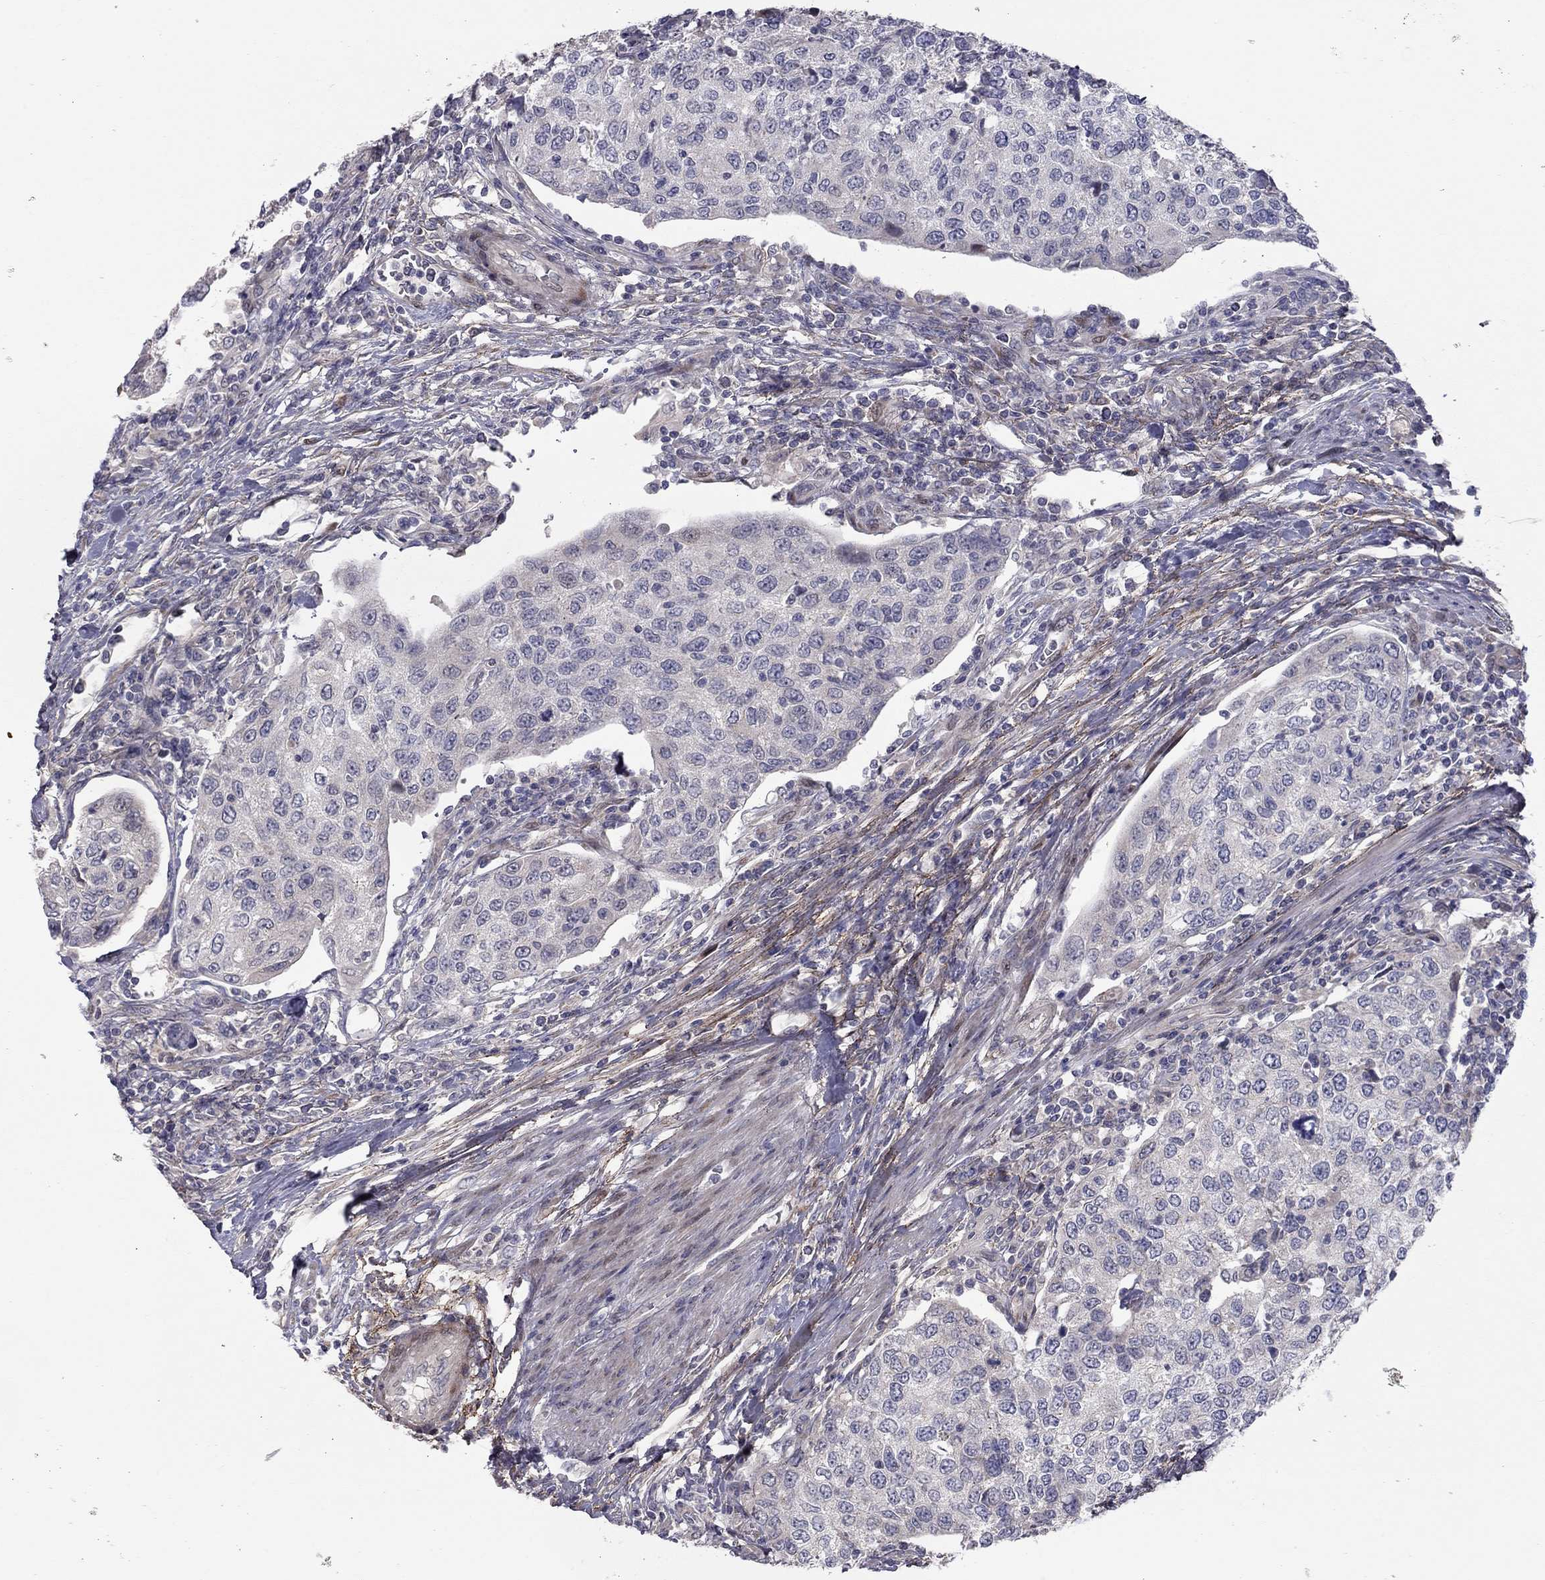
{"staining": {"intensity": "negative", "quantity": "none", "location": "none"}, "tissue": "urothelial cancer", "cell_type": "Tumor cells", "image_type": "cancer", "snomed": [{"axis": "morphology", "description": "Urothelial carcinoma, High grade"}, {"axis": "topography", "description": "Urinary bladder"}], "caption": "A histopathology image of urothelial cancer stained for a protein shows no brown staining in tumor cells. Nuclei are stained in blue.", "gene": "DUSP7", "patient": {"sex": "female", "age": 78}}